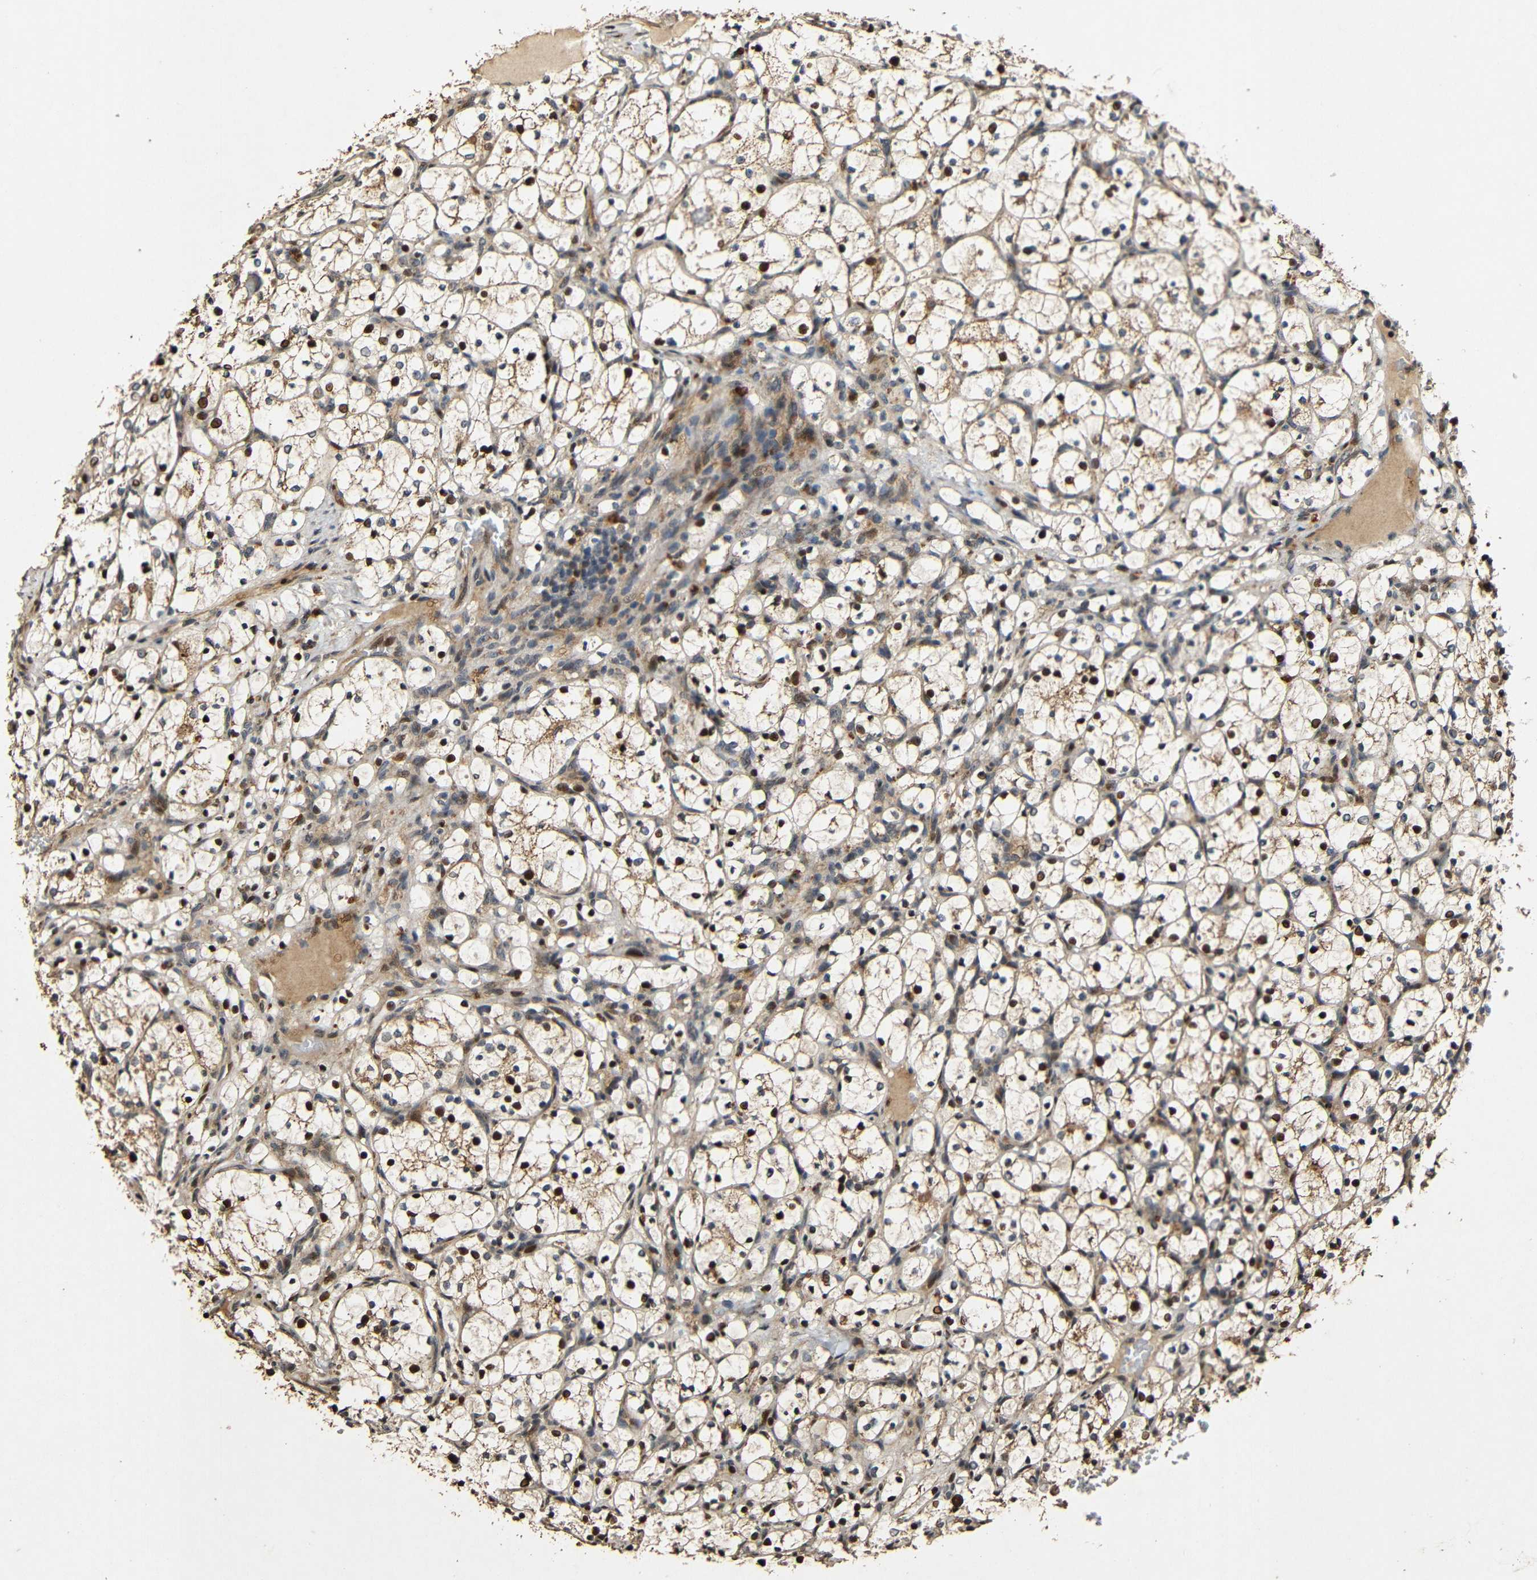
{"staining": {"intensity": "moderate", "quantity": ">75%", "location": "cytoplasmic/membranous,nuclear"}, "tissue": "renal cancer", "cell_type": "Tumor cells", "image_type": "cancer", "snomed": [{"axis": "morphology", "description": "Adenocarcinoma, NOS"}, {"axis": "topography", "description": "Kidney"}], "caption": "Tumor cells display medium levels of moderate cytoplasmic/membranous and nuclear positivity in about >75% of cells in human renal cancer. (DAB (3,3'-diaminobenzidine) IHC with brightfield microscopy, high magnification).", "gene": "KAZALD1", "patient": {"sex": "female", "age": 69}}